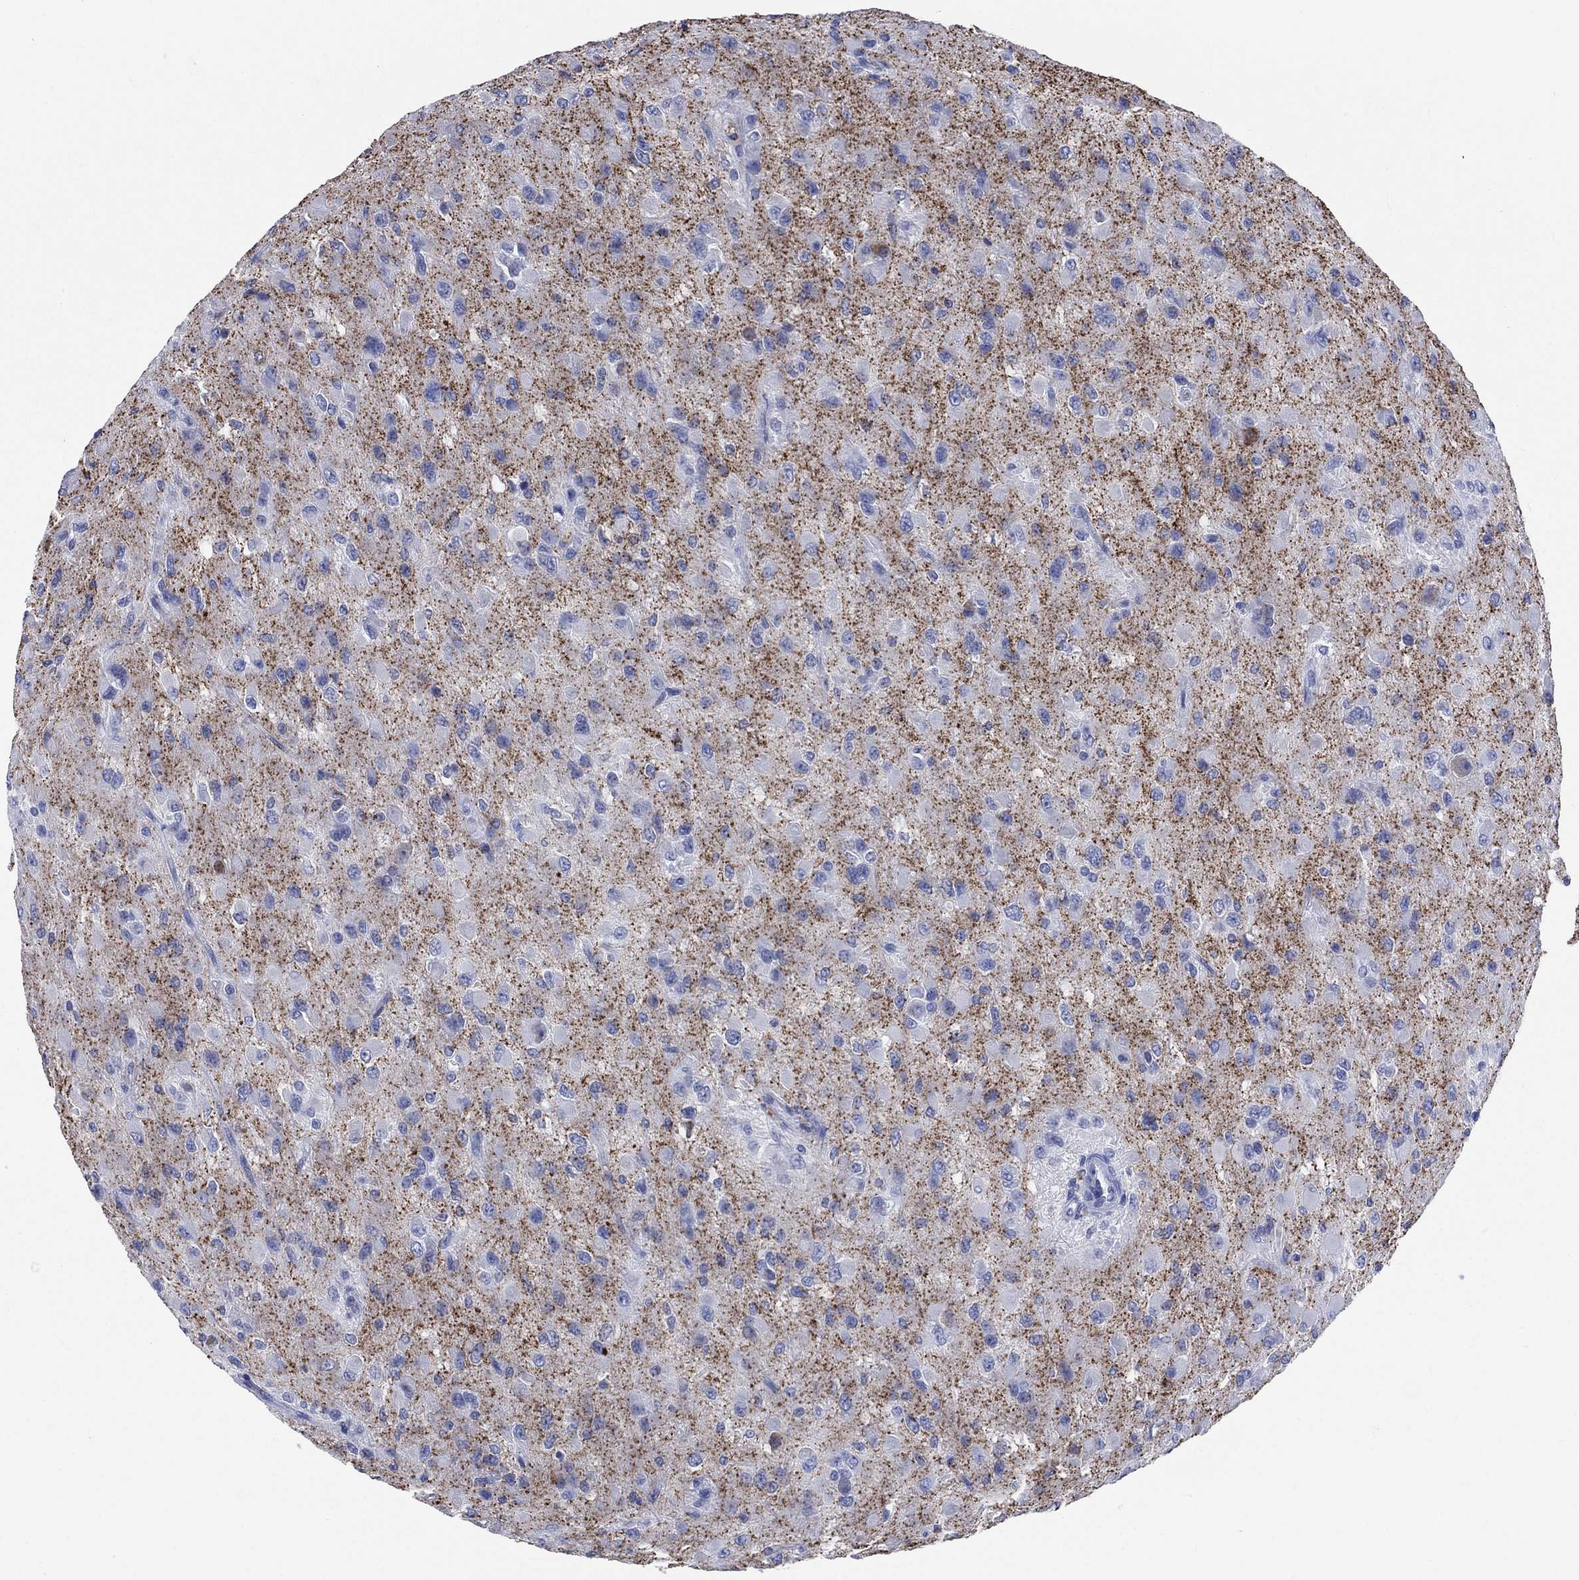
{"staining": {"intensity": "negative", "quantity": "none", "location": "none"}, "tissue": "glioma", "cell_type": "Tumor cells", "image_type": "cancer", "snomed": [{"axis": "morphology", "description": "Glioma, malignant, High grade"}, {"axis": "topography", "description": "Cerebral cortex"}], "caption": "Malignant high-grade glioma stained for a protein using IHC exhibits no staining tumor cells.", "gene": "SYP", "patient": {"sex": "male", "age": 35}}